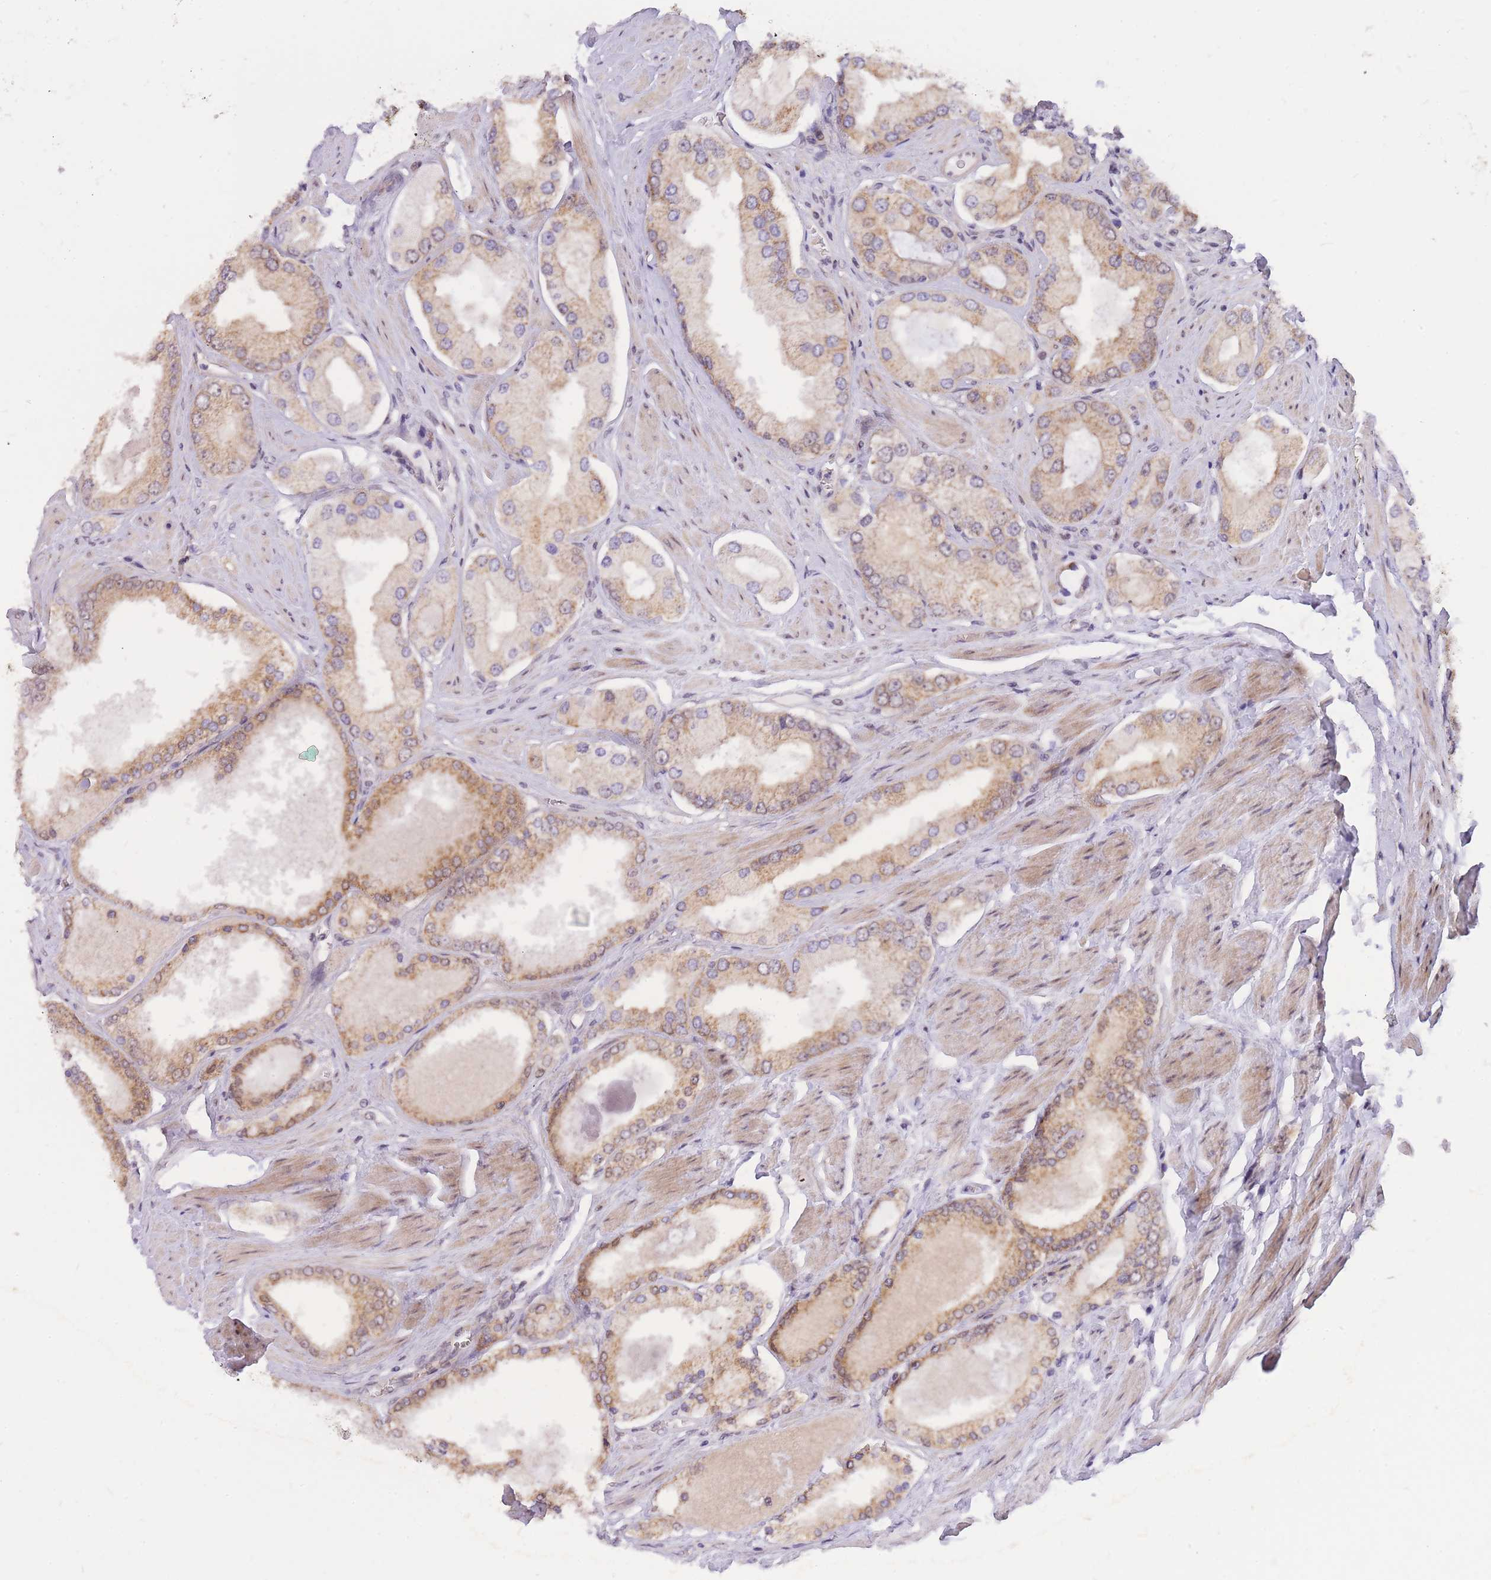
{"staining": {"intensity": "moderate", "quantity": ">75%", "location": "cytoplasmic/membranous"}, "tissue": "prostate cancer", "cell_type": "Tumor cells", "image_type": "cancer", "snomed": [{"axis": "morphology", "description": "Adenocarcinoma, Low grade"}, {"axis": "topography", "description": "Prostate"}], "caption": "Immunohistochemistry (IHC) of human prostate cancer demonstrates medium levels of moderate cytoplasmic/membranous expression in about >75% of tumor cells.", "gene": "MINDY2", "patient": {"sex": "male", "age": 42}}